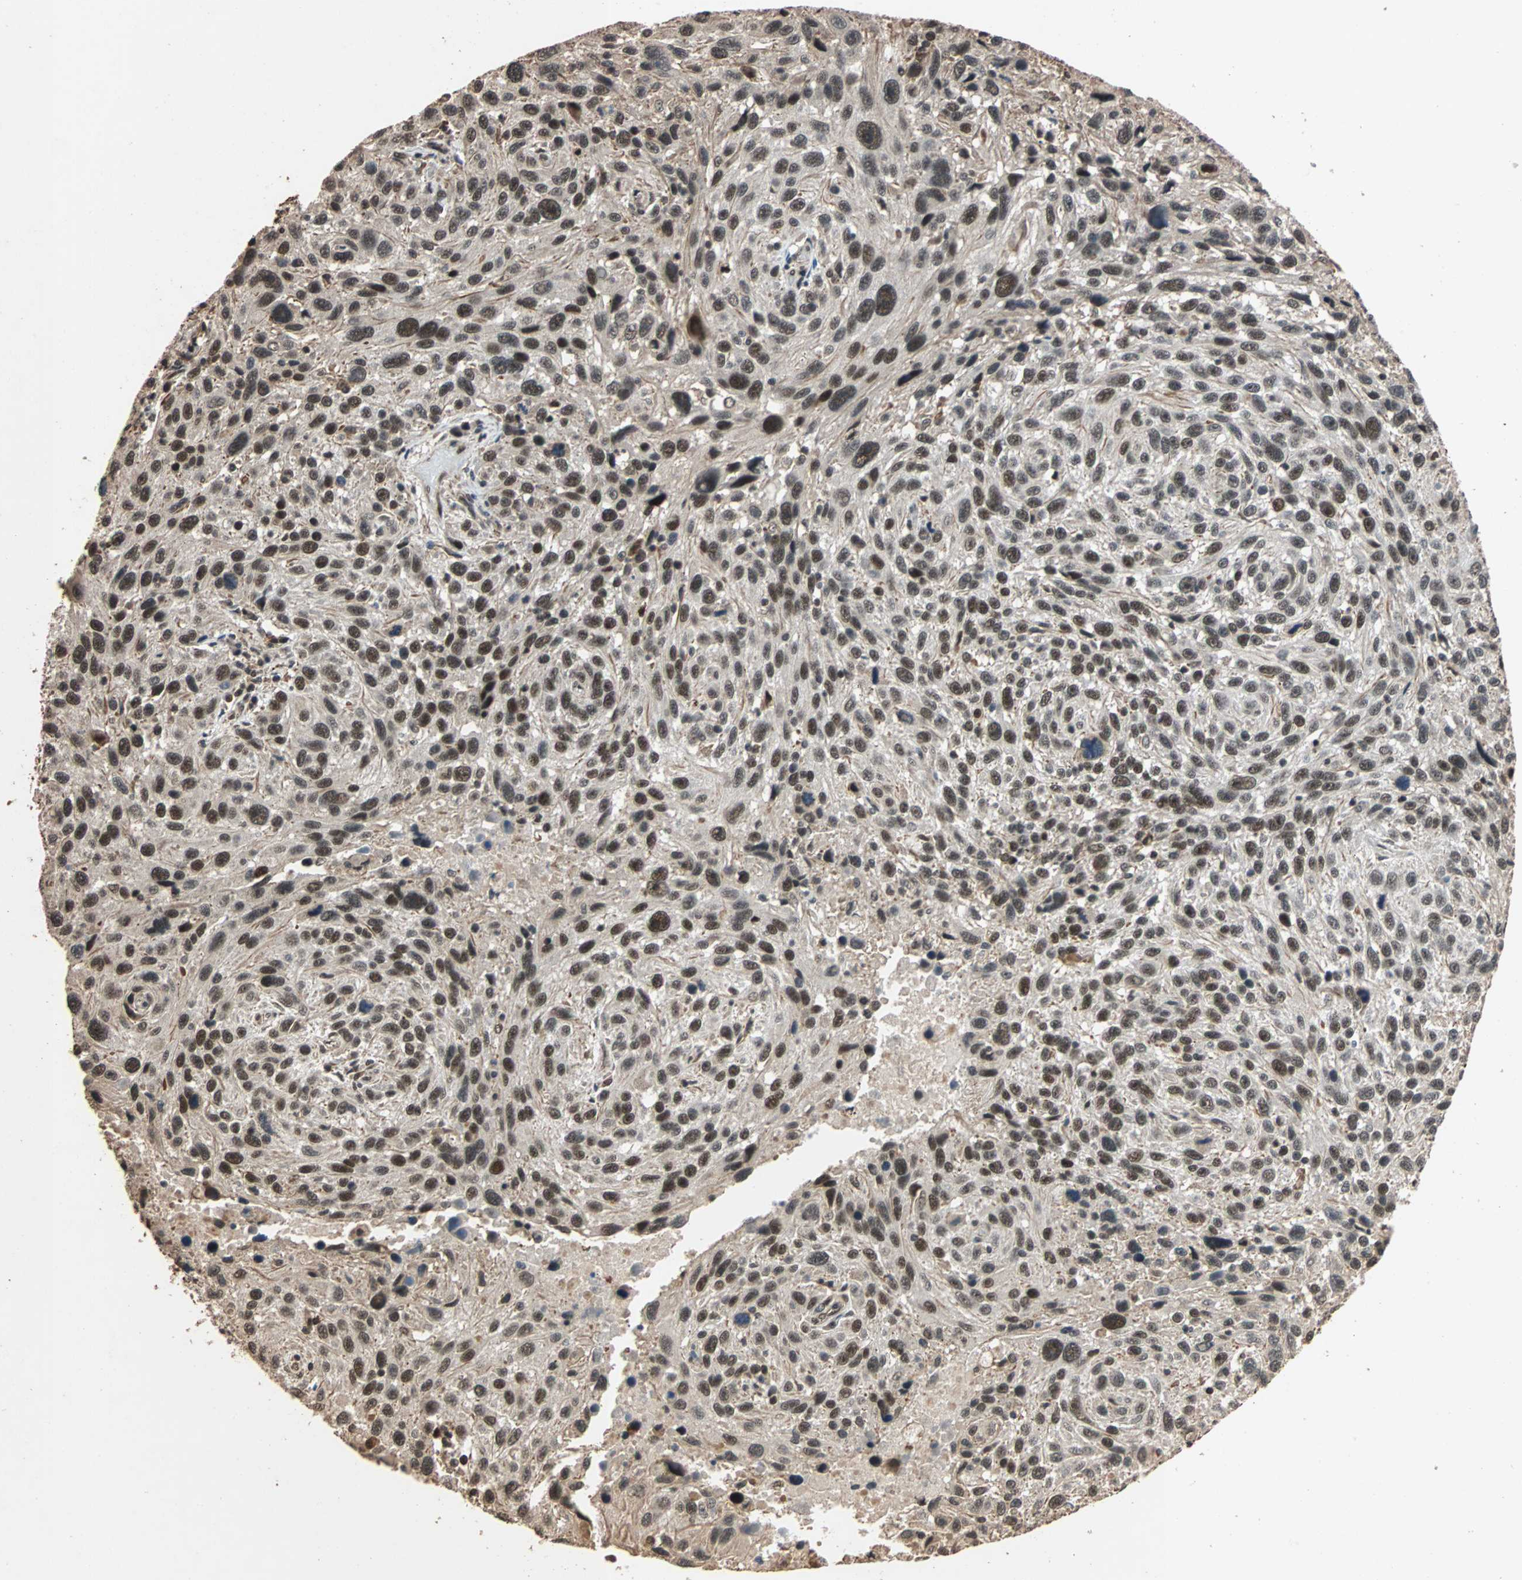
{"staining": {"intensity": "strong", "quantity": ">75%", "location": "nuclear"}, "tissue": "melanoma", "cell_type": "Tumor cells", "image_type": "cancer", "snomed": [{"axis": "morphology", "description": "Malignant melanoma, NOS"}, {"axis": "topography", "description": "Skin"}], "caption": "DAB immunohistochemical staining of human malignant melanoma demonstrates strong nuclear protein positivity in approximately >75% of tumor cells.", "gene": "CDC5L", "patient": {"sex": "male", "age": 53}}